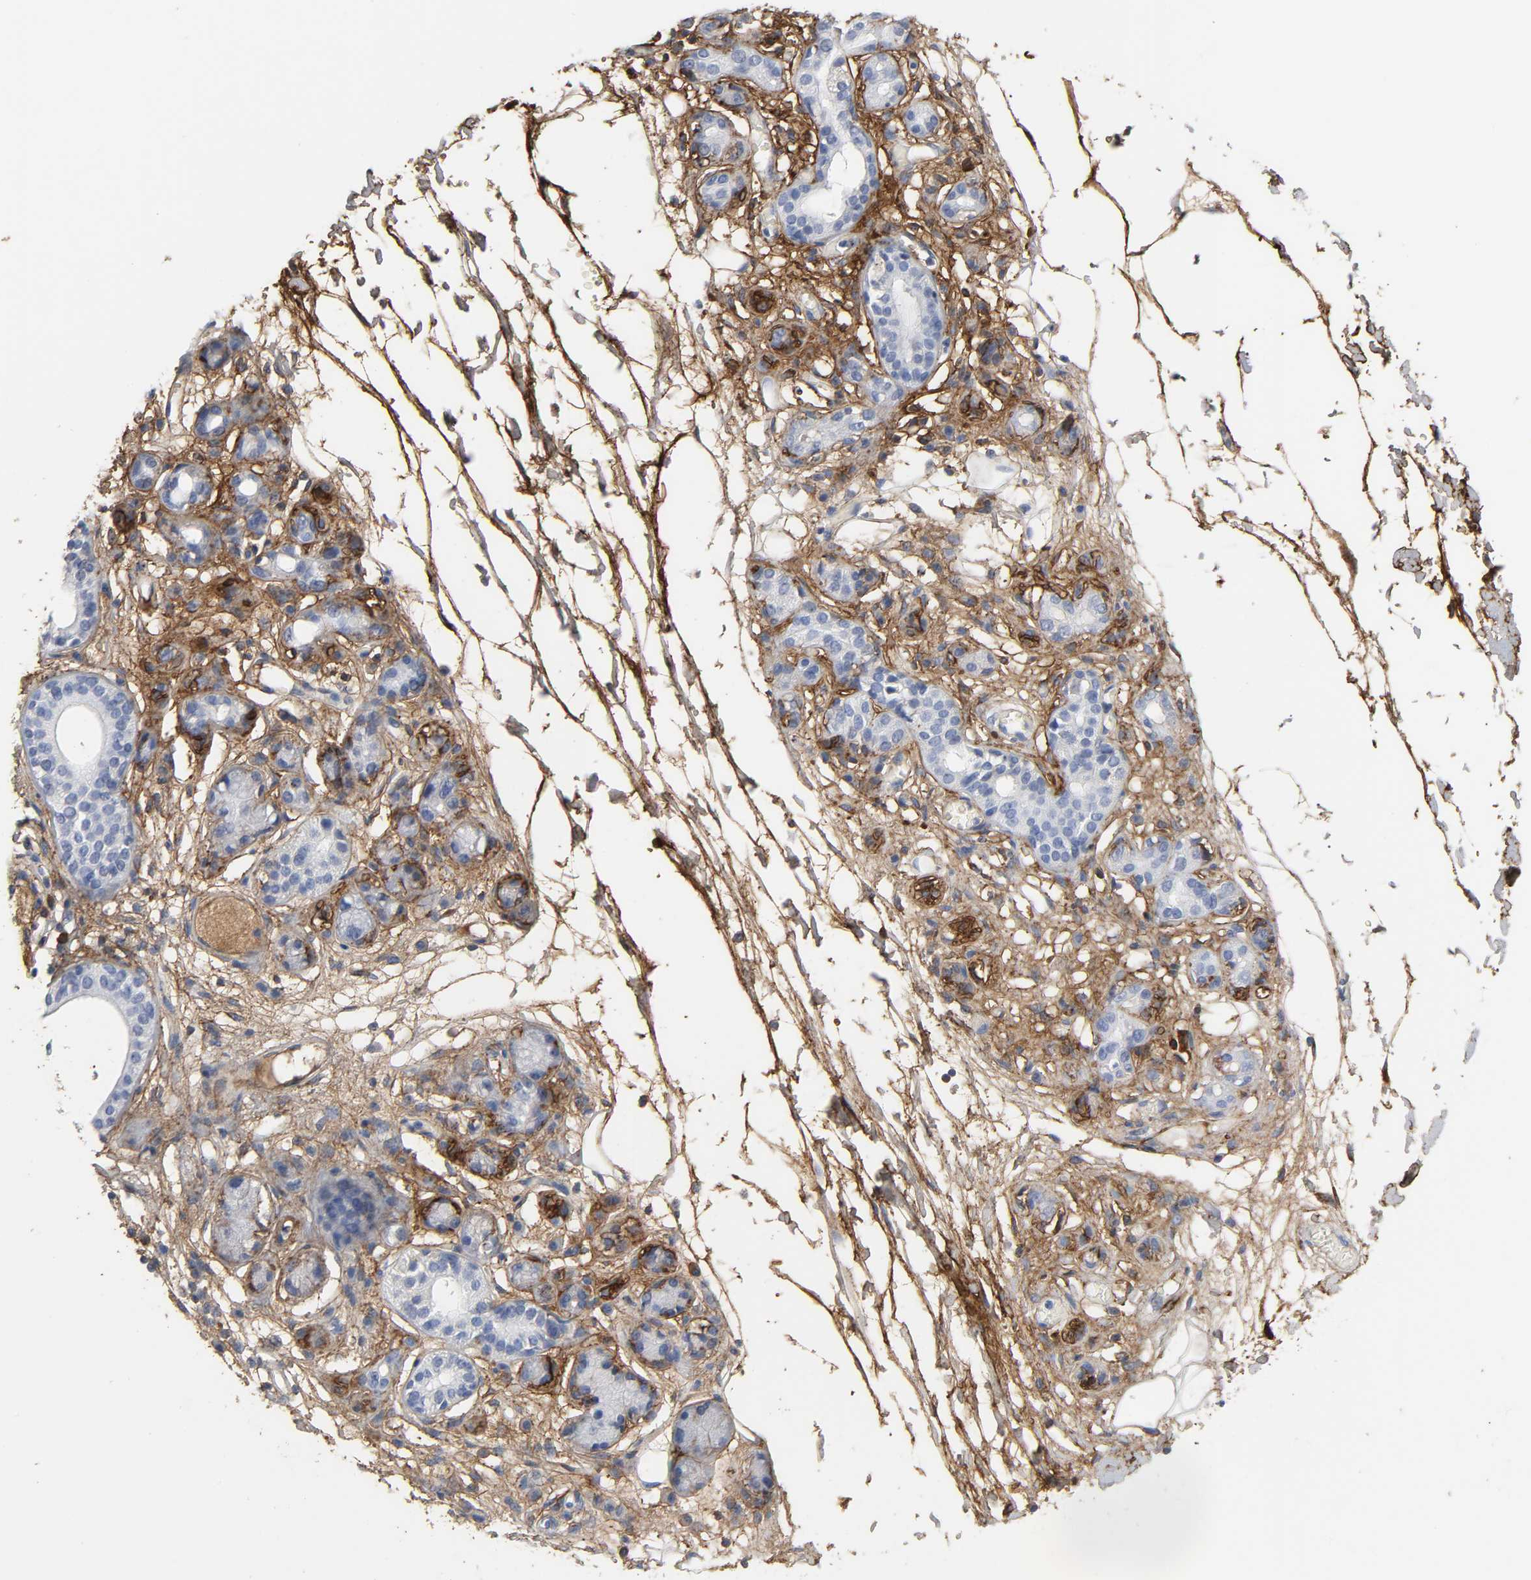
{"staining": {"intensity": "weak", "quantity": ">75%", "location": "cytoplasmic/membranous"}, "tissue": "soft tissue", "cell_type": "Fibroblasts", "image_type": "normal", "snomed": [{"axis": "morphology", "description": "Normal tissue, NOS"}, {"axis": "morphology", "description": "Inflammation, NOS"}, {"axis": "topography", "description": "Vascular tissue"}, {"axis": "topography", "description": "Salivary gland"}], "caption": "Soft tissue stained with immunohistochemistry displays weak cytoplasmic/membranous staining in about >75% of fibroblasts.", "gene": "FBLN1", "patient": {"sex": "female", "age": 75}}